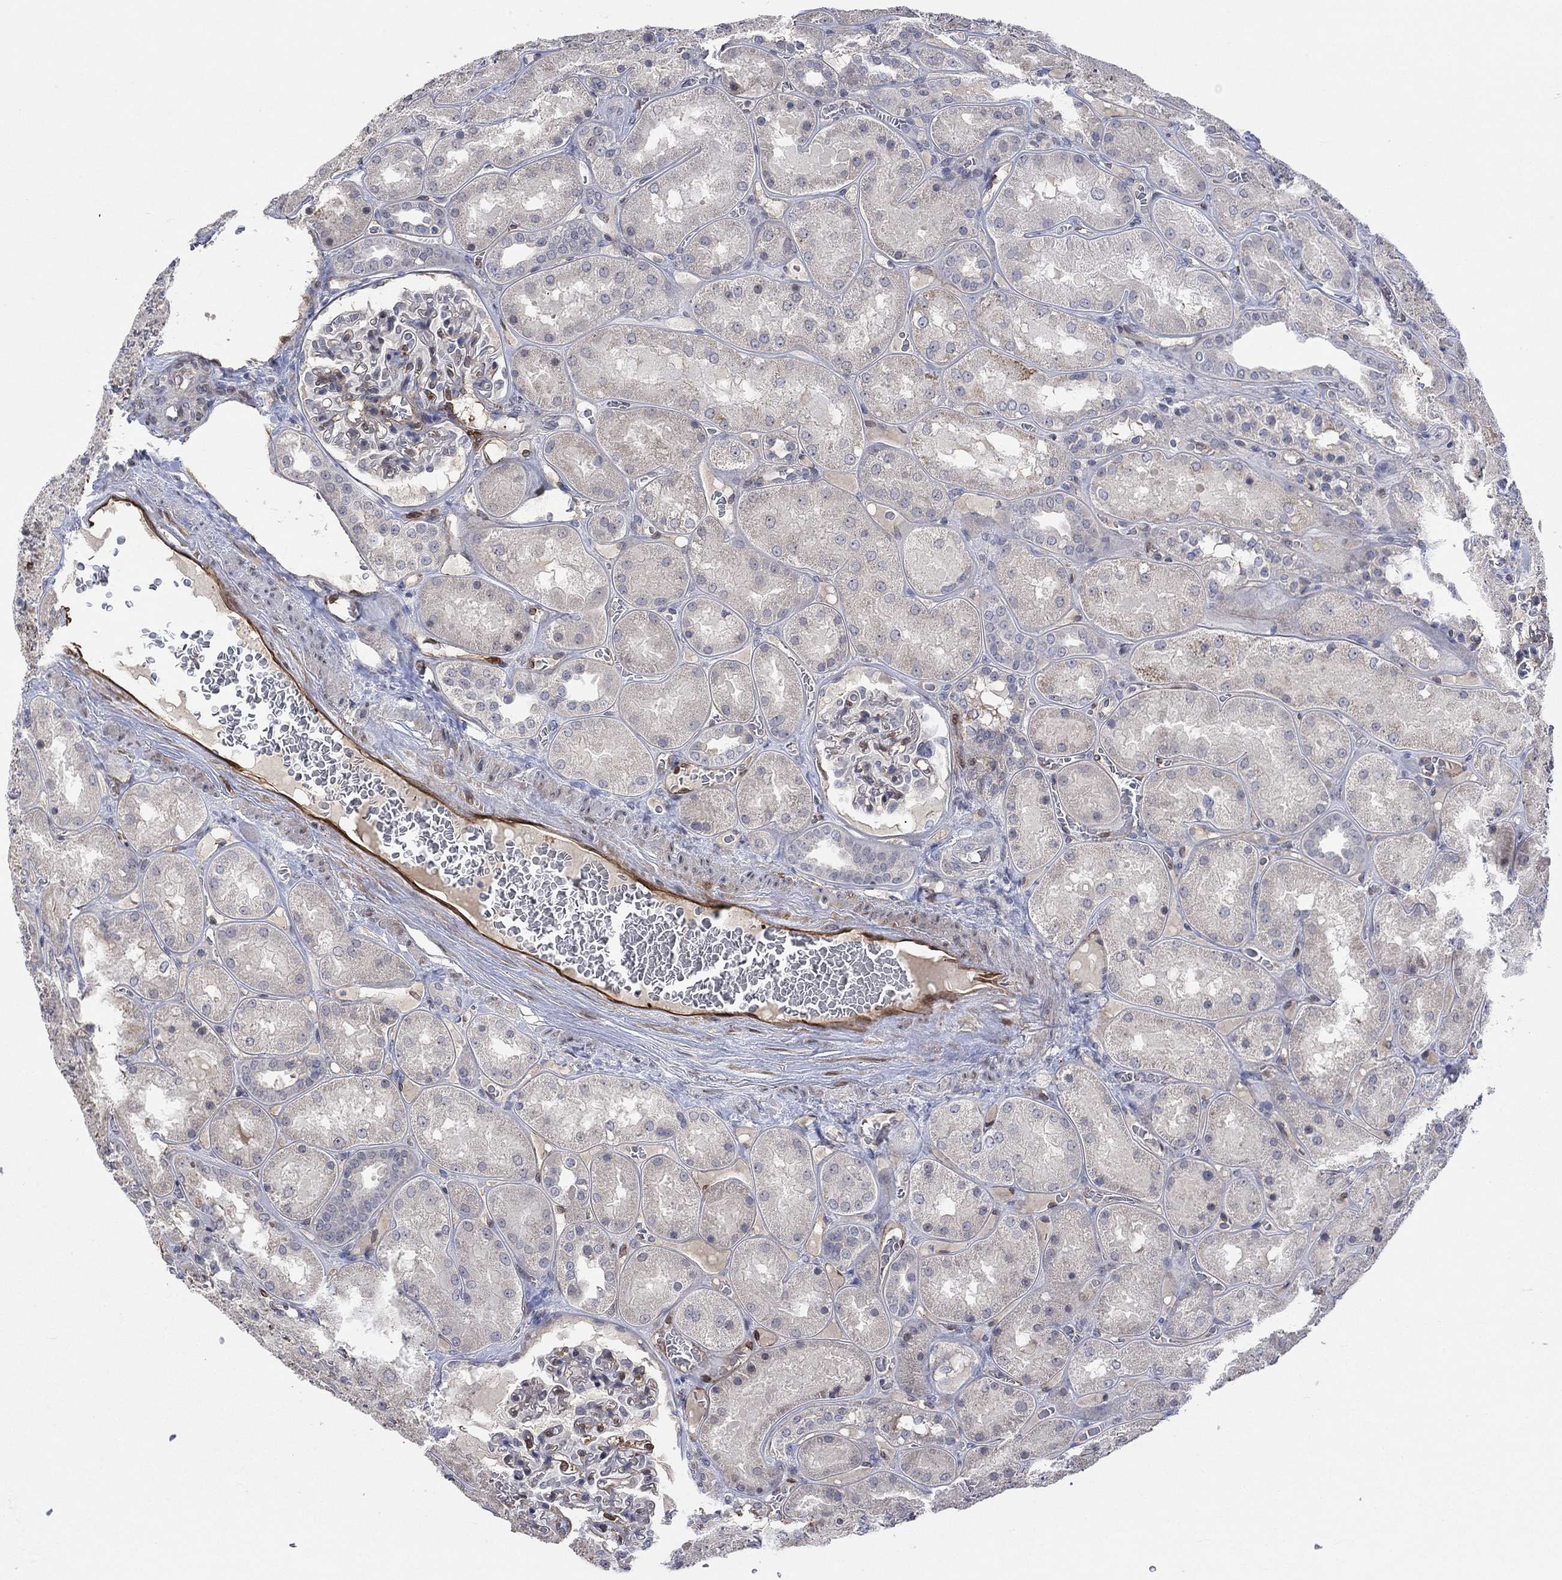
{"staining": {"intensity": "moderate", "quantity": "<25%", "location": "cytoplasmic/membranous"}, "tissue": "kidney", "cell_type": "Cells in glomeruli", "image_type": "normal", "snomed": [{"axis": "morphology", "description": "Normal tissue, NOS"}, {"axis": "topography", "description": "Kidney"}], "caption": "An IHC histopathology image of unremarkable tissue is shown. Protein staining in brown labels moderate cytoplasmic/membranous positivity in kidney within cells in glomeruli. (DAB IHC, brown staining for protein, blue staining for nuclei).", "gene": "TGM2", "patient": {"sex": "male", "age": 73}}